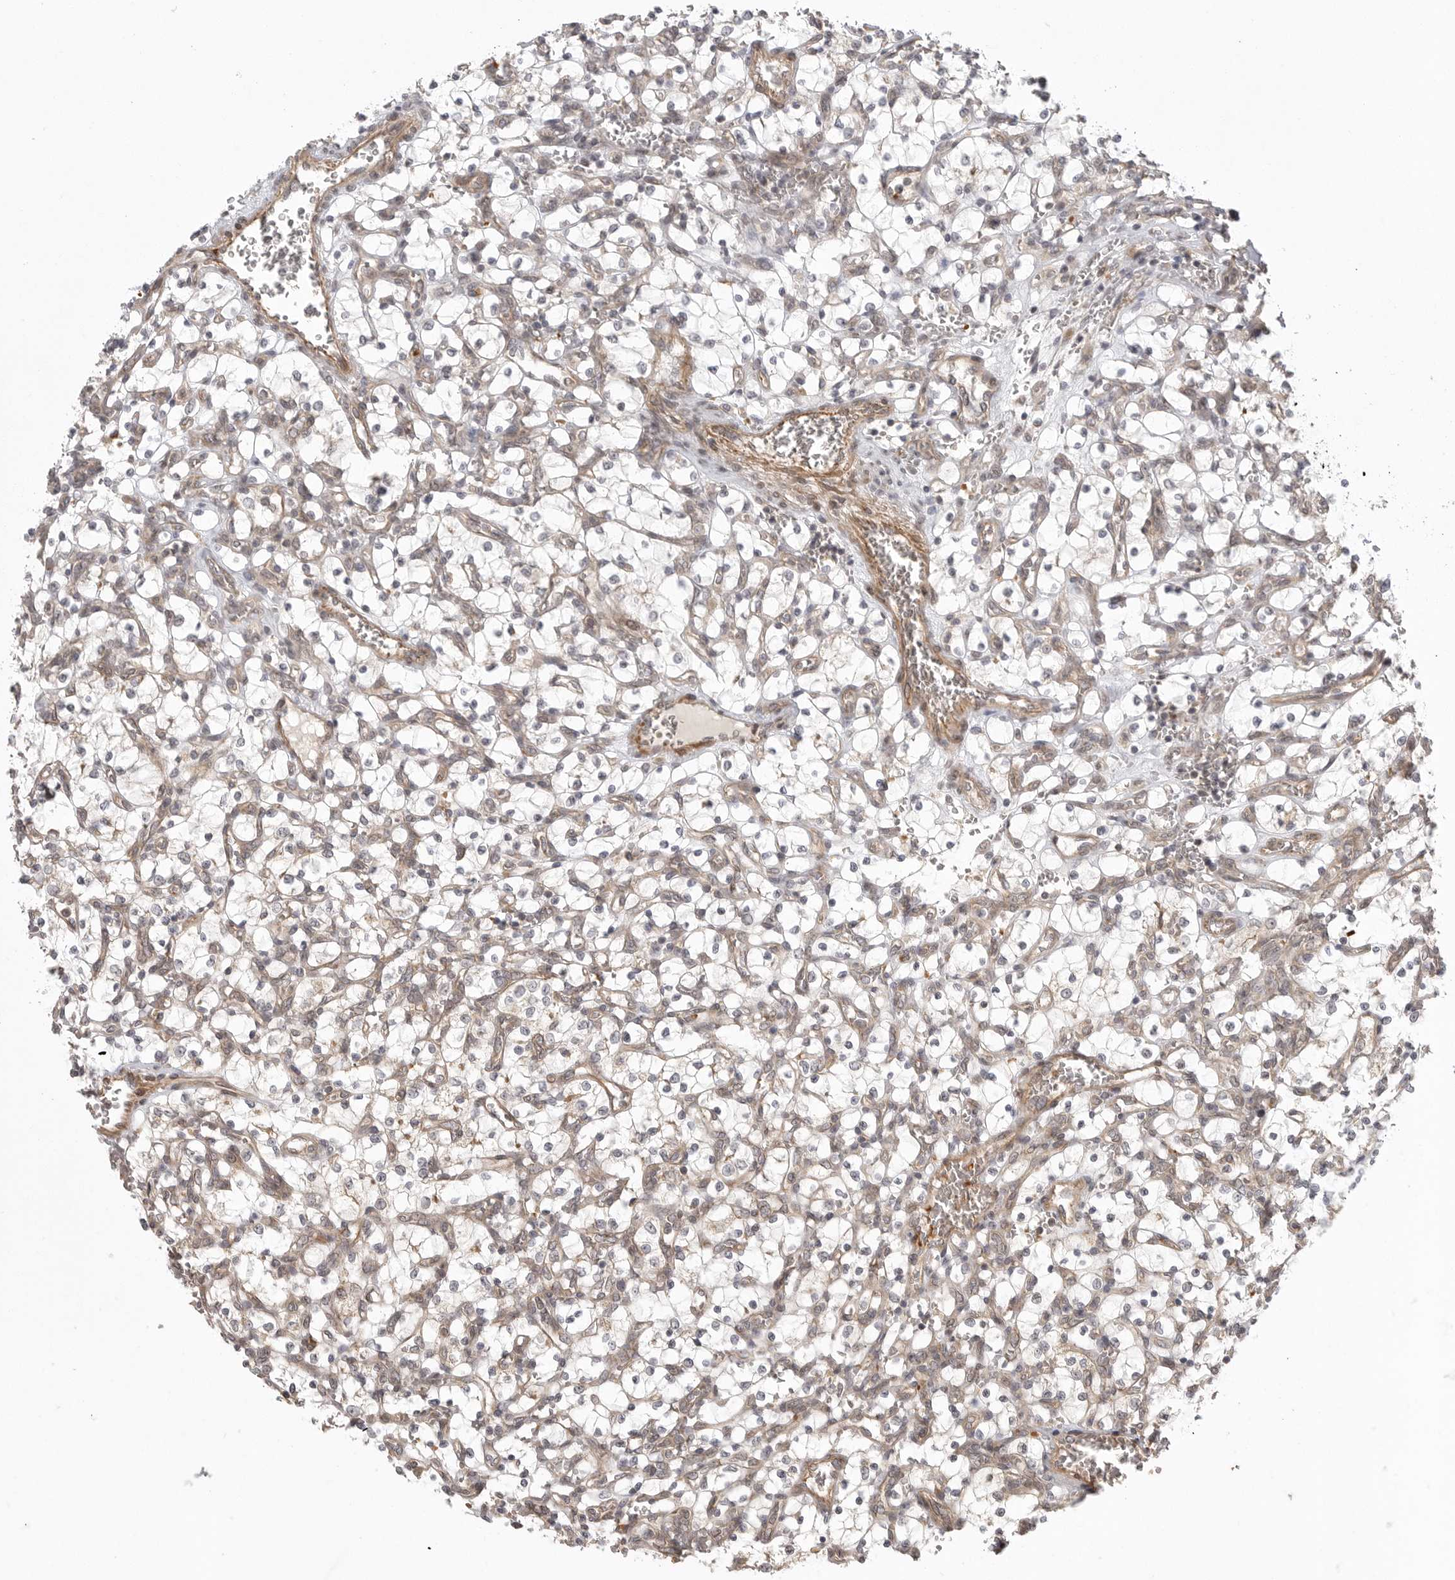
{"staining": {"intensity": "negative", "quantity": "none", "location": "none"}, "tissue": "renal cancer", "cell_type": "Tumor cells", "image_type": "cancer", "snomed": [{"axis": "morphology", "description": "Adenocarcinoma, NOS"}, {"axis": "topography", "description": "Kidney"}], "caption": "Tumor cells show no significant protein expression in renal adenocarcinoma.", "gene": "CCPG1", "patient": {"sex": "female", "age": 69}}